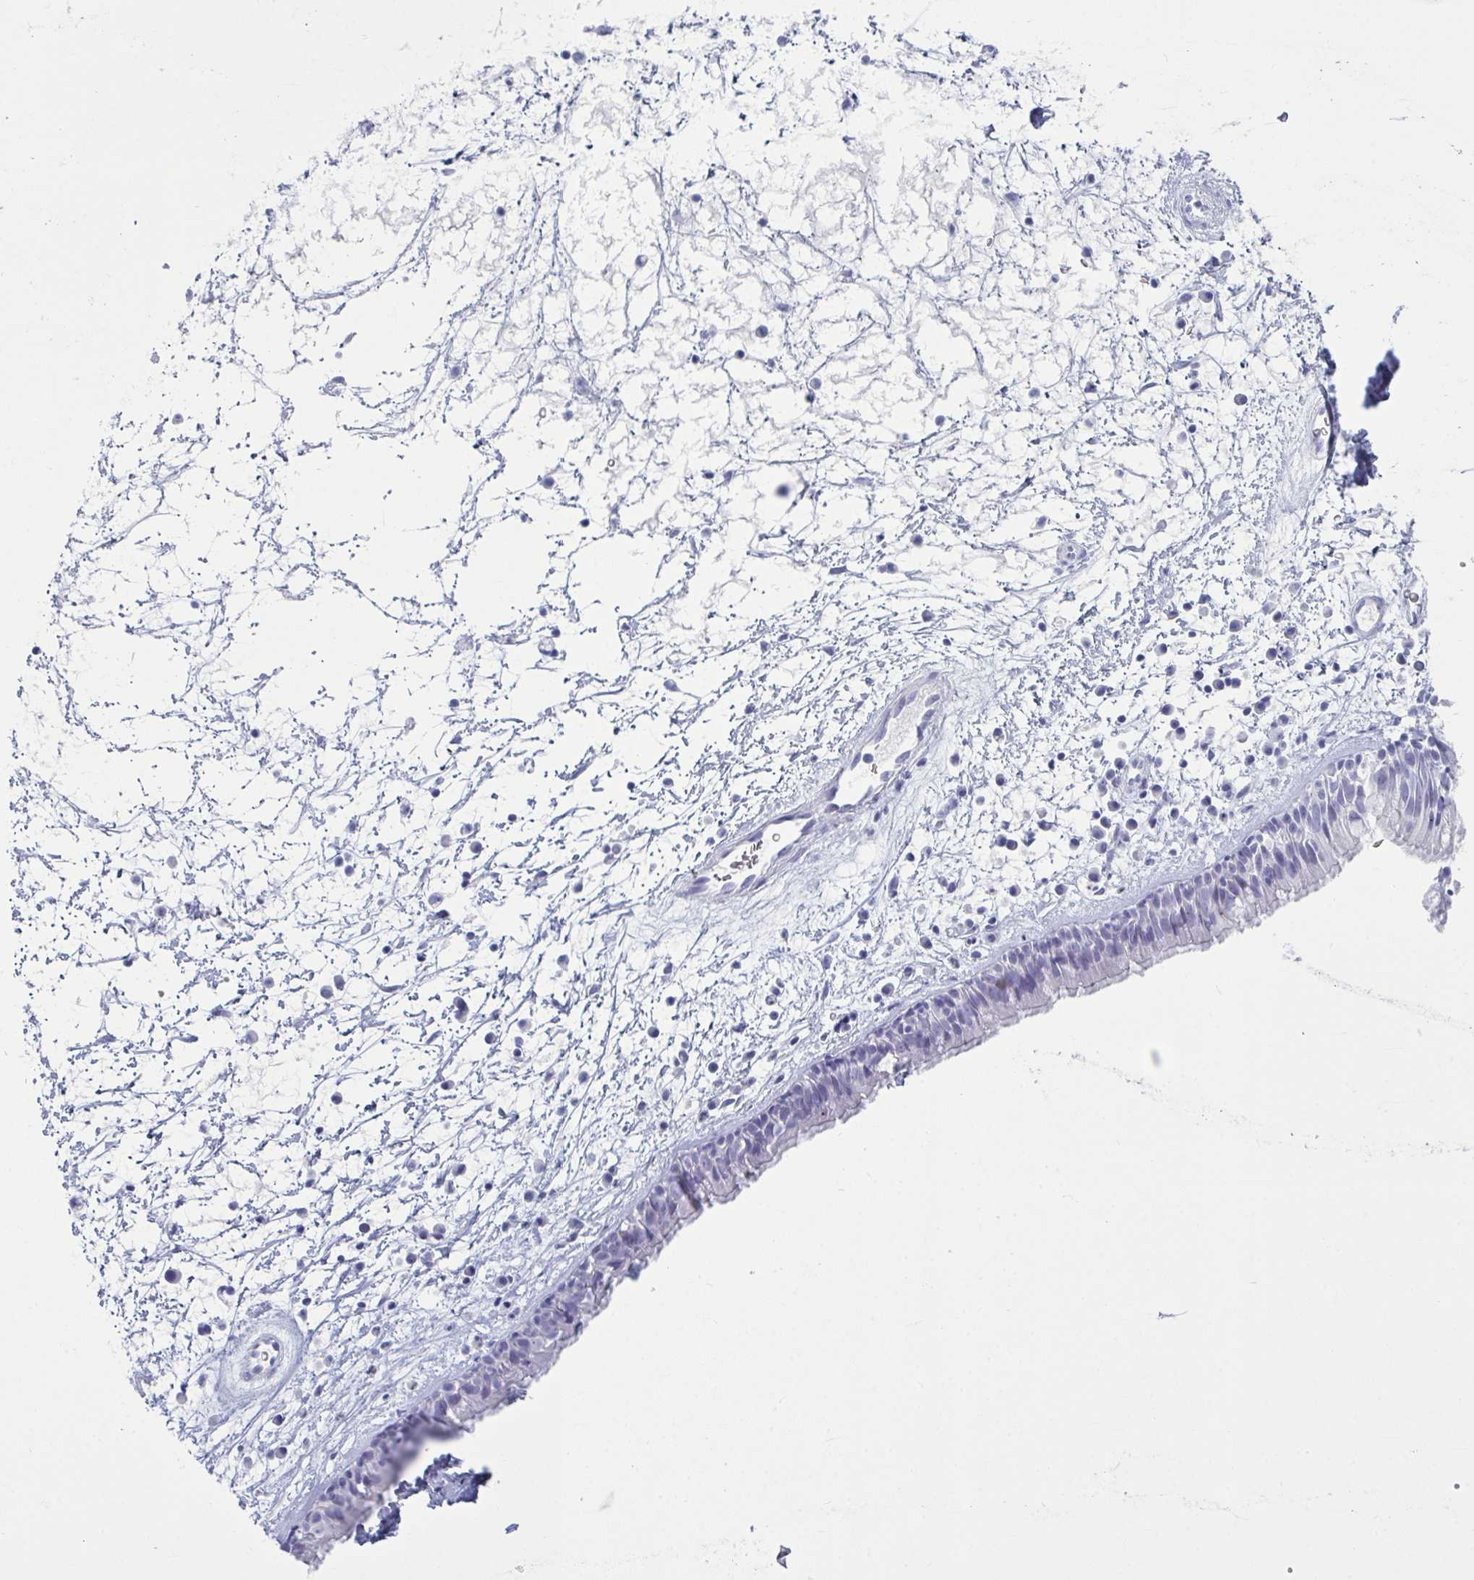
{"staining": {"intensity": "negative", "quantity": "none", "location": "none"}, "tissue": "nasopharynx", "cell_type": "Respiratory epithelial cells", "image_type": "normal", "snomed": [{"axis": "morphology", "description": "Normal tissue, NOS"}, {"axis": "topography", "description": "Nasopharynx"}], "caption": "An immunohistochemistry (IHC) image of unremarkable nasopharynx is shown. There is no staining in respiratory epithelial cells of nasopharynx. The staining was performed using DAB to visualize the protein expression in brown, while the nuclei were stained in blue with hematoxylin (Magnification: 20x).", "gene": "SERPINB10", "patient": {"sex": "male", "age": 24}}